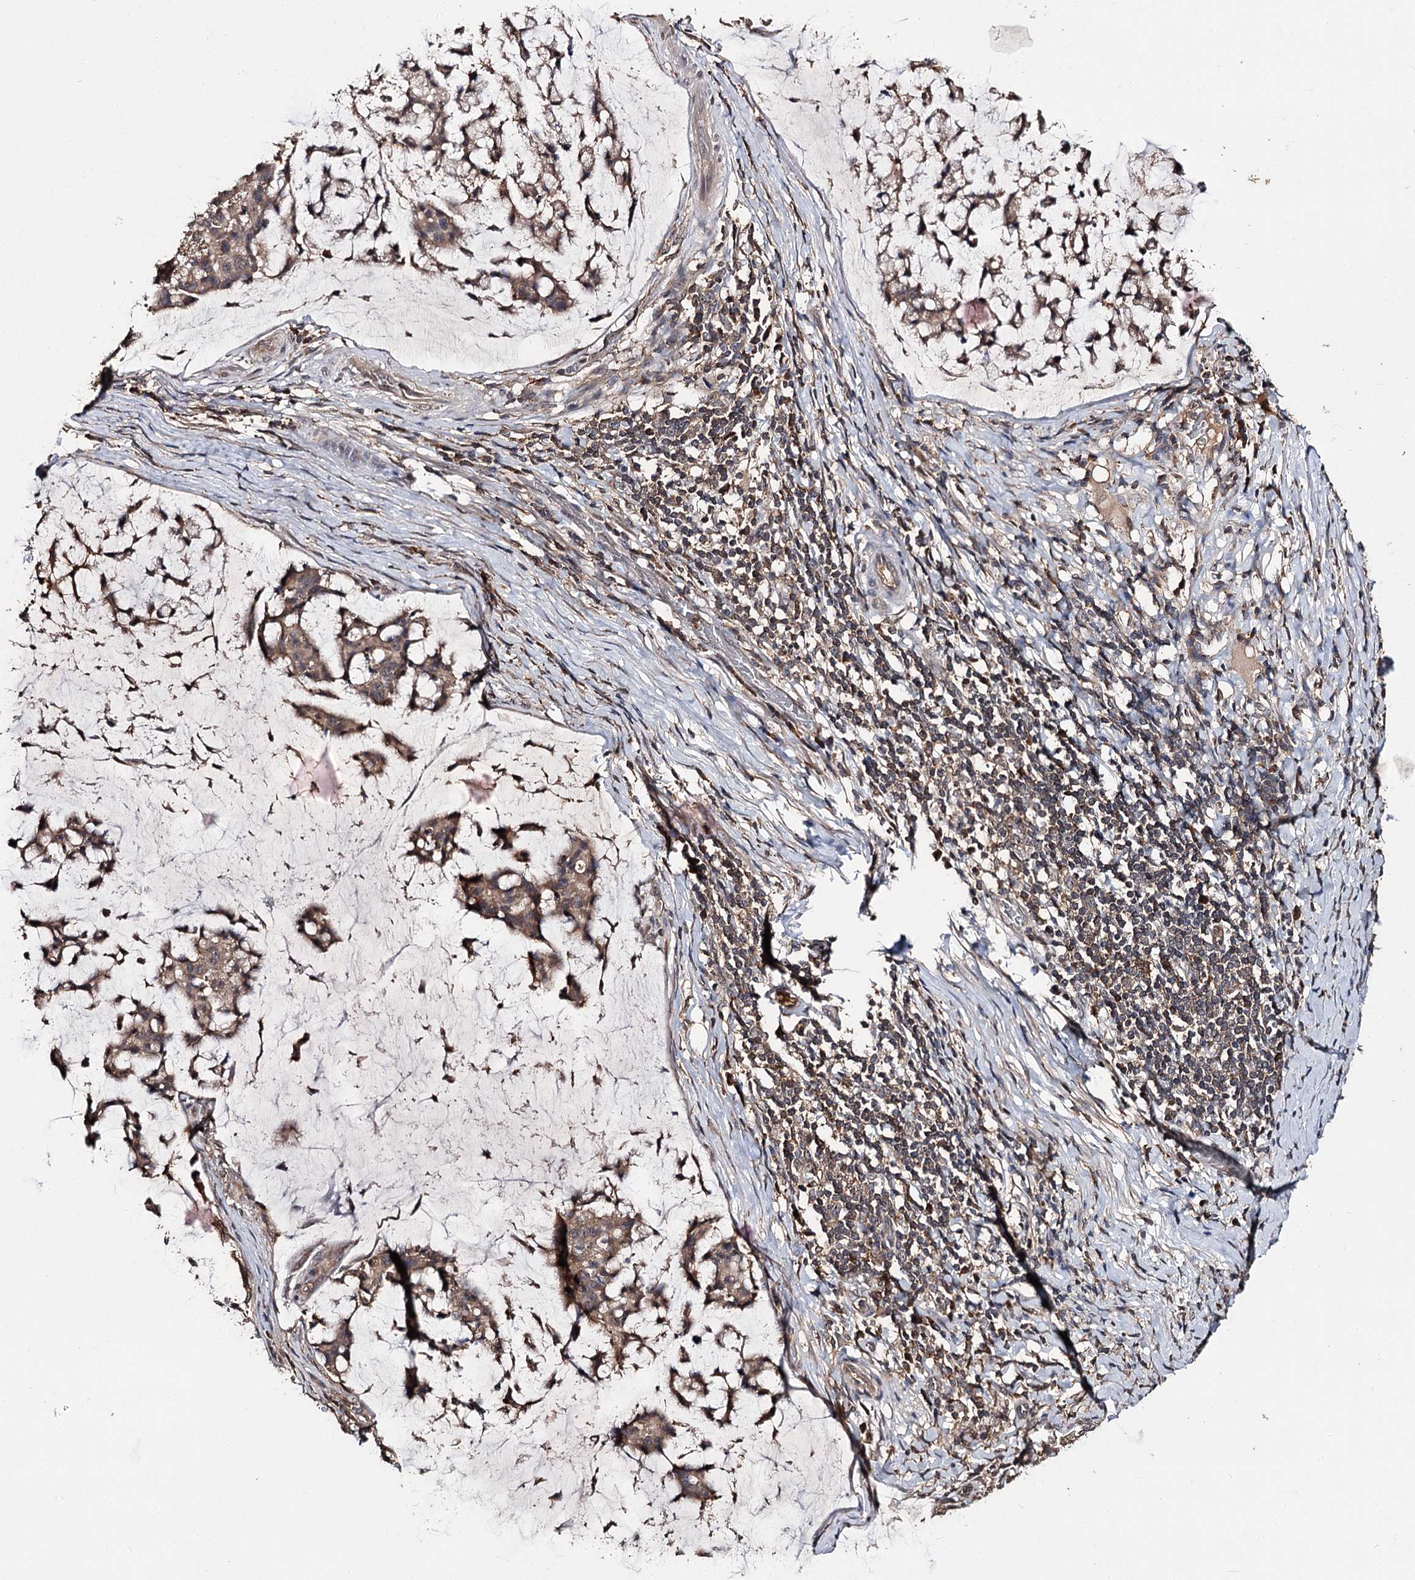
{"staining": {"intensity": "moderate", "quantity": ">75%", "location": "cytoplasmic/membranous"}, "tissue": "stomach cancer", "cell_type": "Tumor cells", "image_type": "cancer", "snomed": [{"axis": "morphology", "description": "Adenocarcinoma, NOS"}, {"axis": "topography", "description": "Stomach, lower"}], "caption": "Protein expression analysis of stomach cancer reveals moderate cytoplasmic/membranous positivity in about >75% of tumor cells. (DAB (3,3'-diaminobenzidine) IHC, brown staining for protein, blue staining for nuclei).", "gene": "FAM53B", "patient": {"sex": "male", "age": 67}}